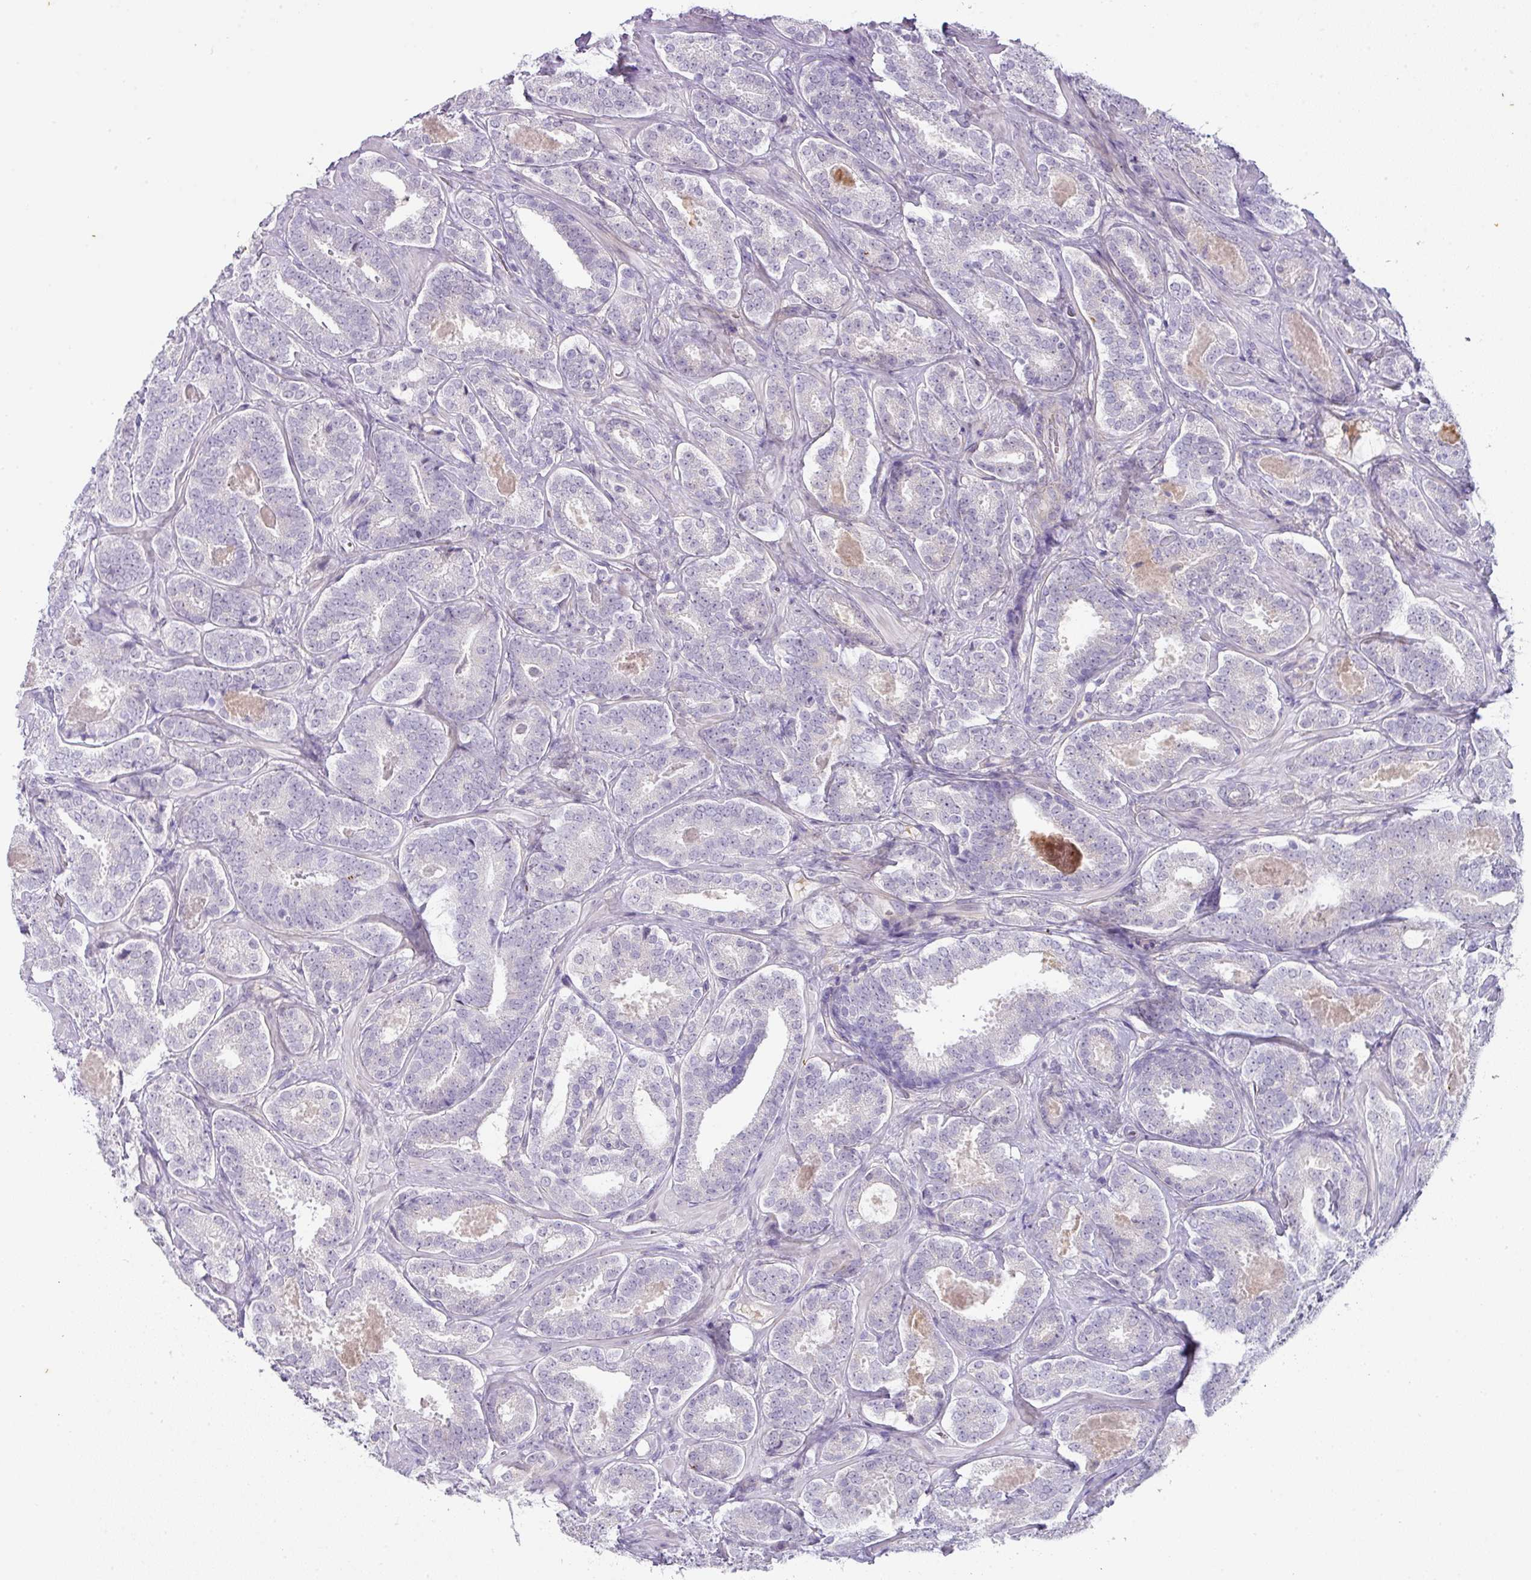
{"staining": {"intensity": "negative", "quantity": "none", "location": "none"}, "tissue": "prostate cancer", "cell_type": "Tumor cells", "image_type": "cancer", "snomed": [{"axis": "morphology", "description": "Adenocarcinoma, High grade"}, {"axis": "topography", "description": "Prostate"}], "caption": "Immunohistochemical staining of human prostate cancer reveals no significant positivity in tumor cells.", "gene": "OR52N1", "patient": {"sex": "male", "age": 65}}